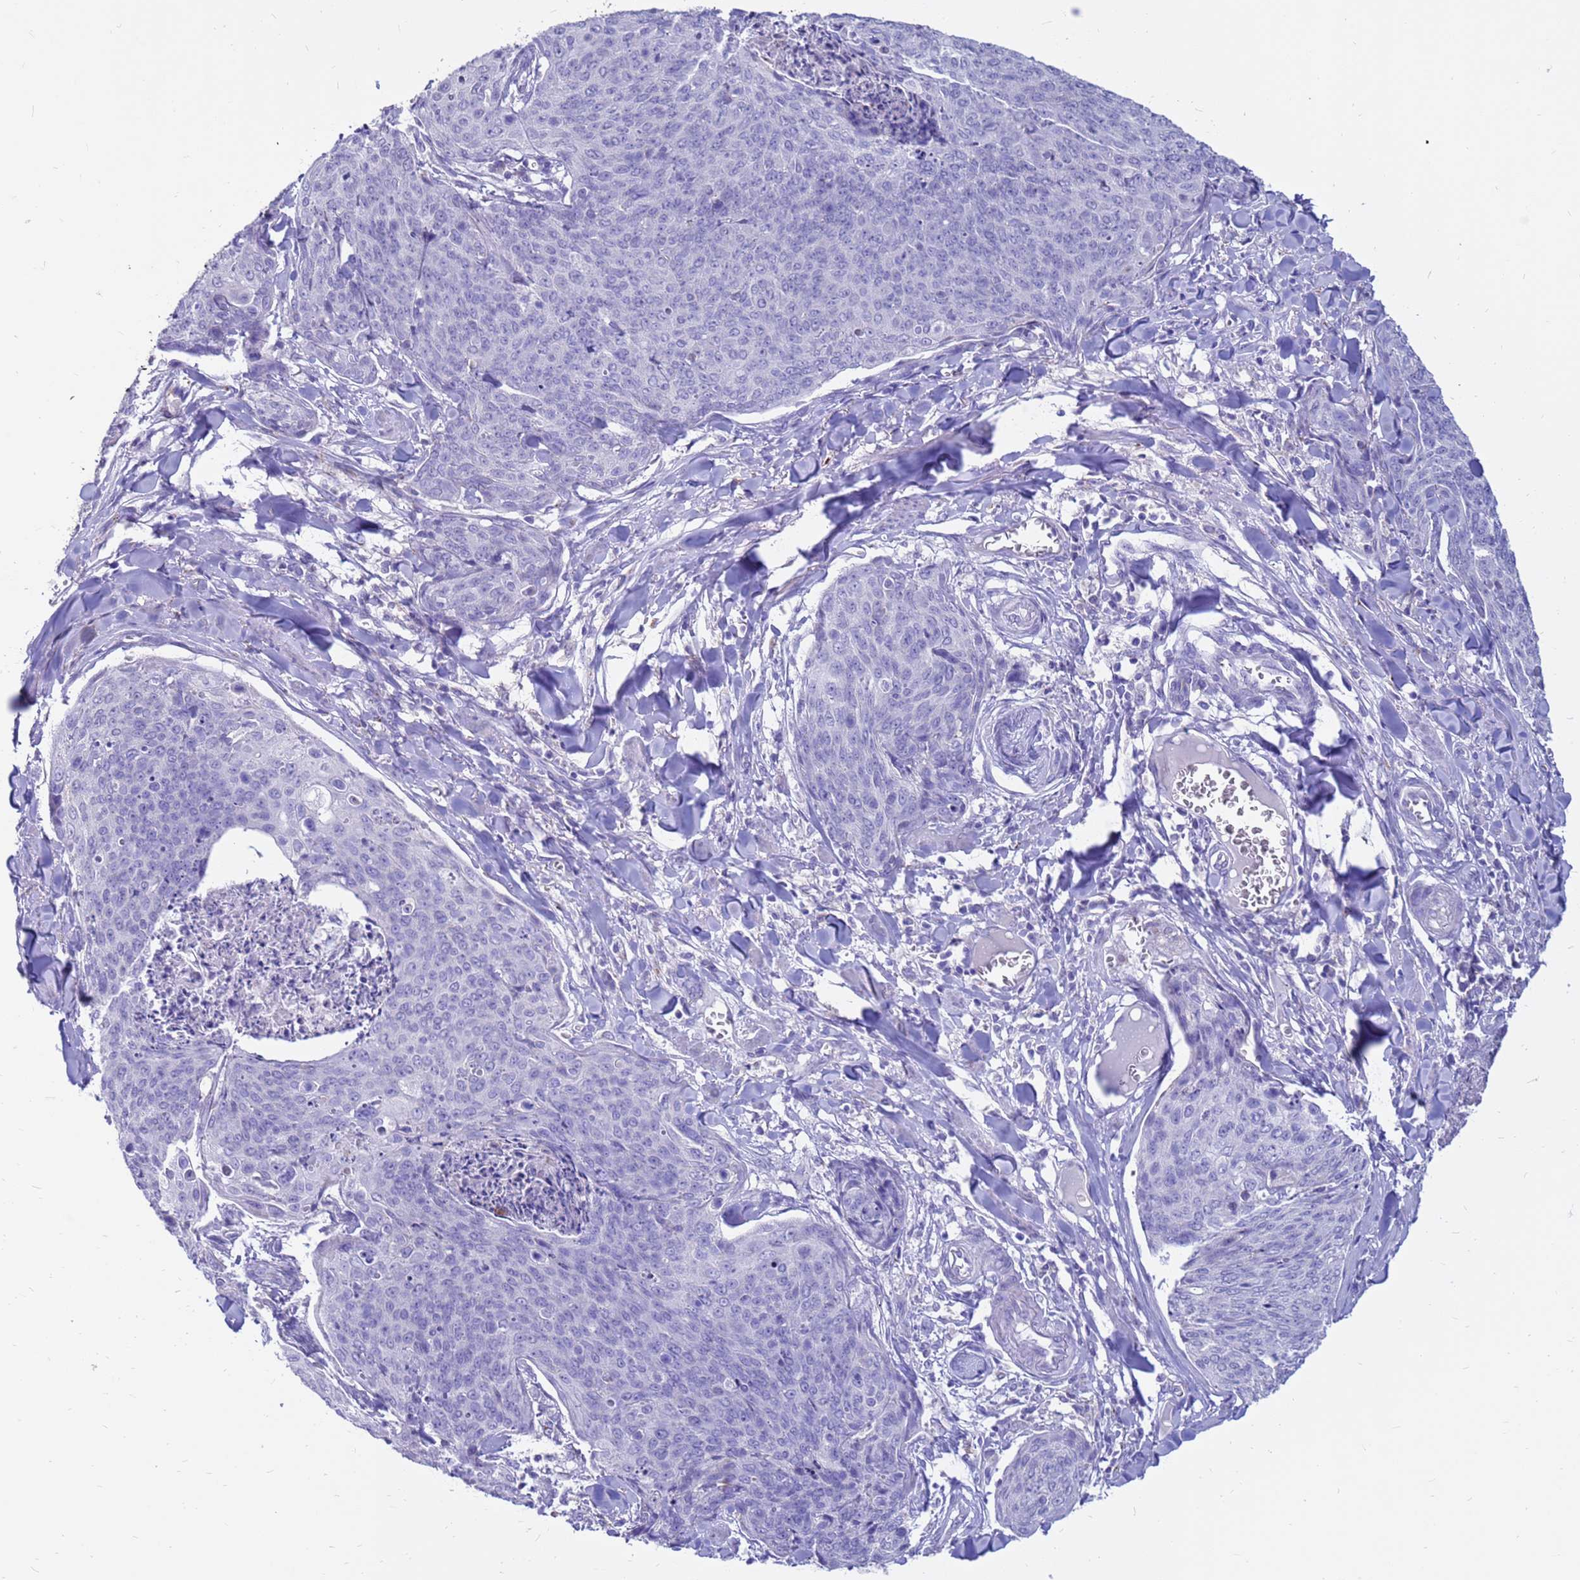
{"staining": {"intensity": "negative", "quantity": "none", "location": "none"}, "tissue": "skin cancer", "cell_type": "Tumor cells", "image_type": "cancer", "snomed": [{"axis": "morphology", "description": "Squamous cell carcinoma, NOS"}, {"axis": "topography", "description": "Skin"}, {"axis": "topography", "description": "Vulva"}], "caption": "Protein analysis of skin cancer (squamous cell carcinoma) displays no significant positivity in tumor cells.", "gene": "PDE10A", "patient": {"sex": "female", "age": 85}}